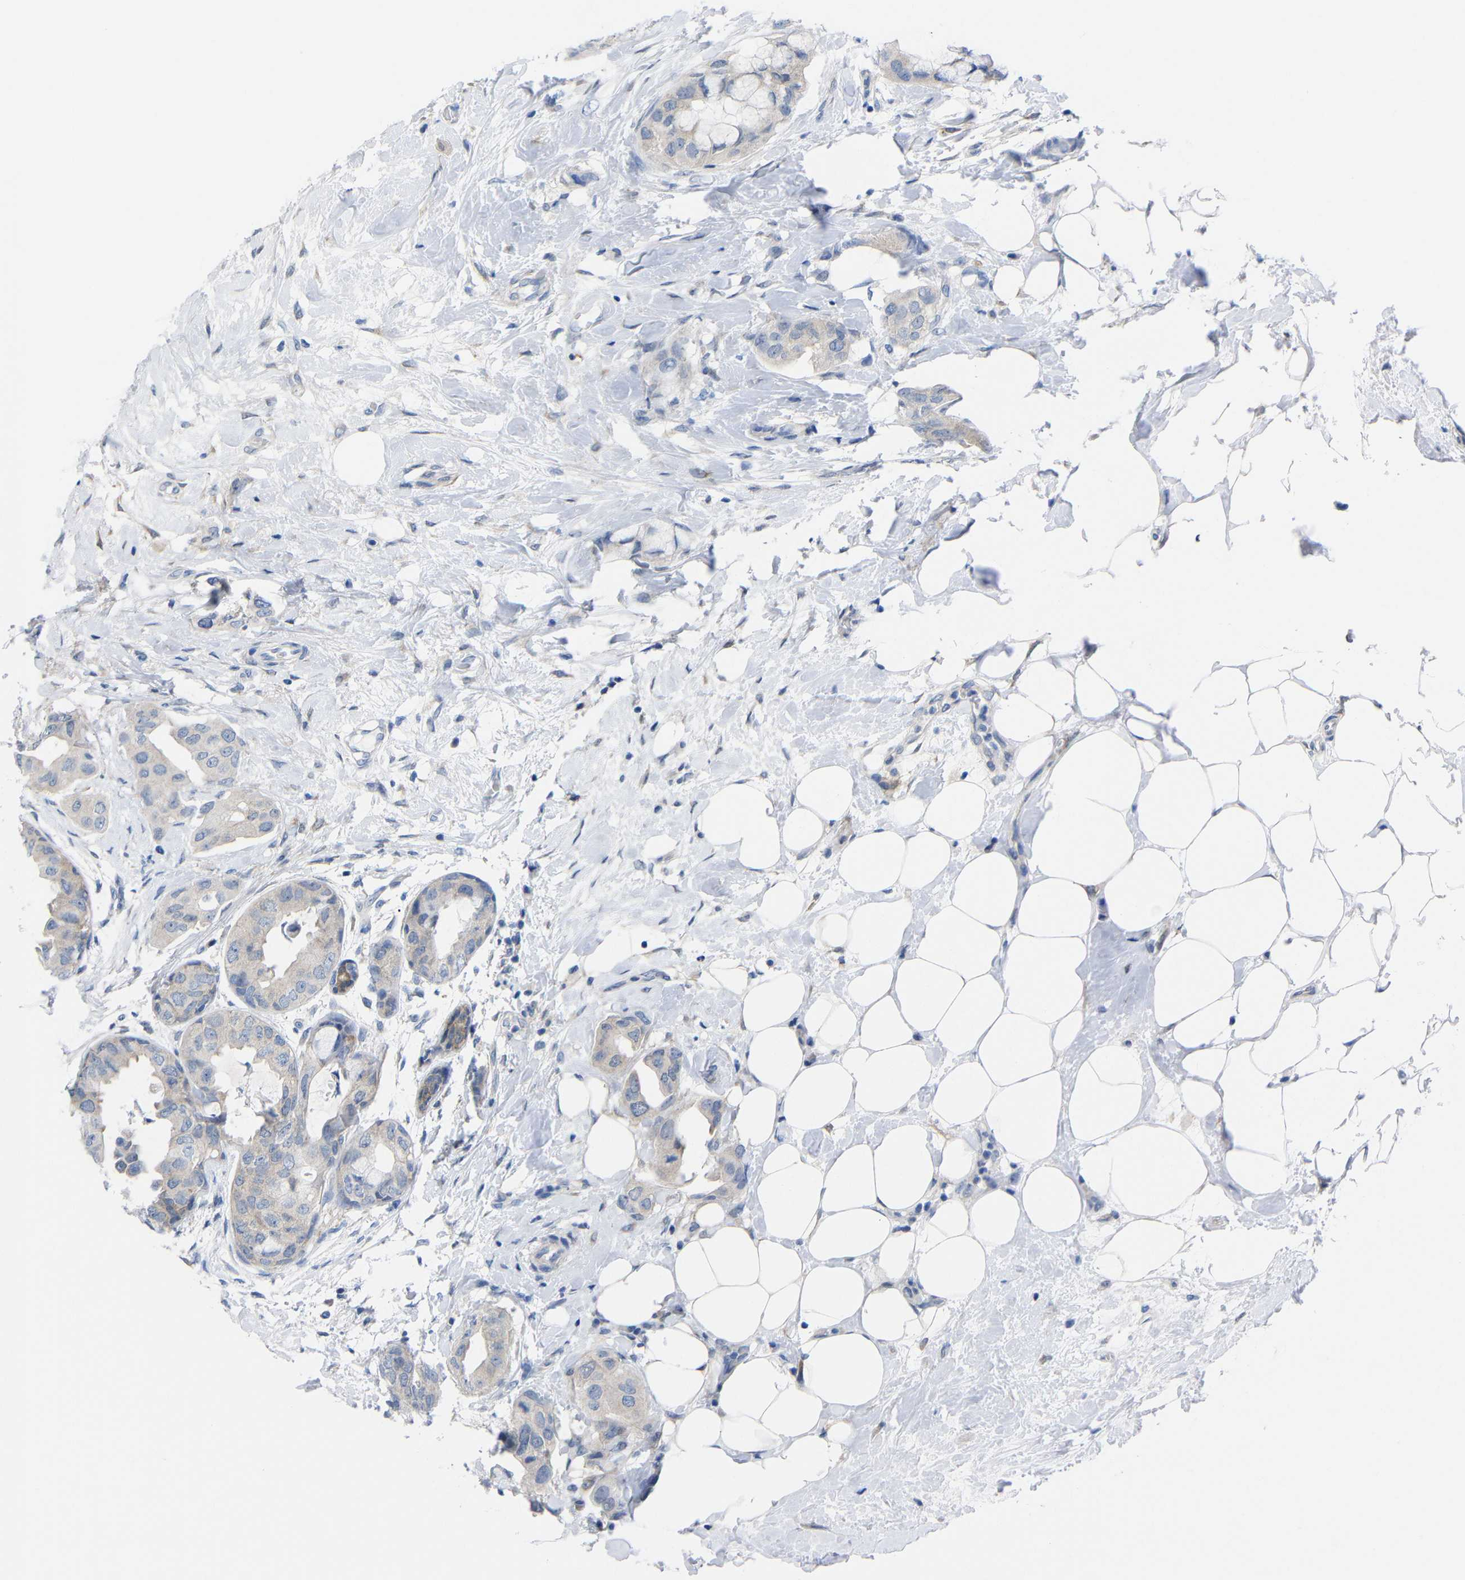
{"staining": {"intensity": "negative", "quantity": "none", "location": "none"}, "tissue": "breast cancer", "cell_type": "Tumor cells", "image_type": "cancer", "snomed": [{"axis": "morphology", "description": "Duct carcinoma"}, {"axis": "topography", "description": "Breast"}], "caption": "This is an immunohistochemistry photomicrograph of human breast cancer (intraductal carcinoma). There is no expression in tumor cells.", "gene": "PEBP1", "patient": {"sex": "female", "age": 40}}